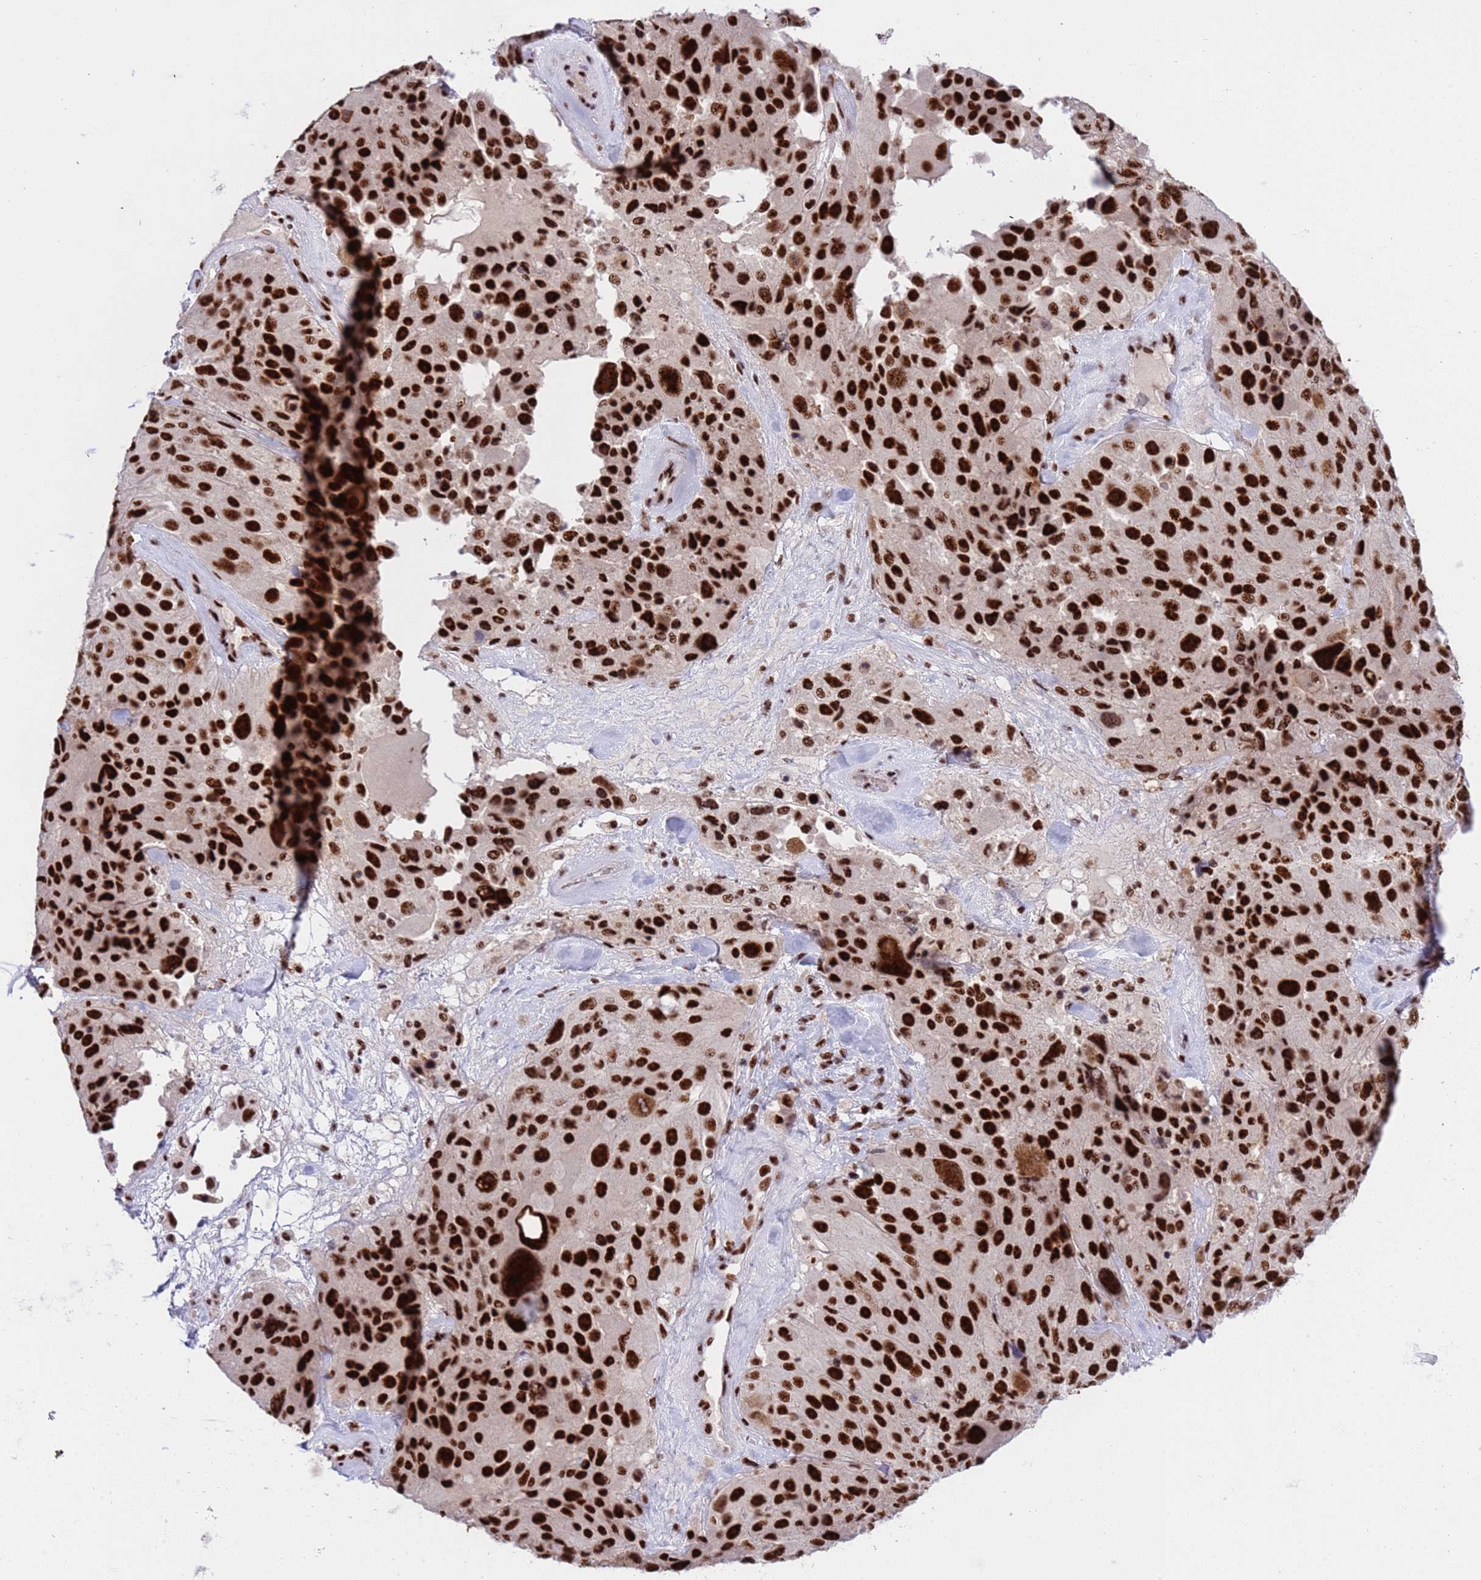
{"staining": {"intensity": "strong", "quantity": ">75%", "location": "nuclear"}, "tissue": "melanoma", "cell_type": "Tumor cells", "image_type": "cancer", "snomed": [{"axis": "morphology", "description": "Malignant melanoma, Metastatic site"}, {"axis": "topography", "description": "Lymph node"}], "caption": "Approximately >75% of tumor cells in melanoma demonstrate strong nuclear protein positivity as visualized by brown immunohistochemical staining.", "gene": "THOC2", "patient": {"sex": "male", "age": 62}}